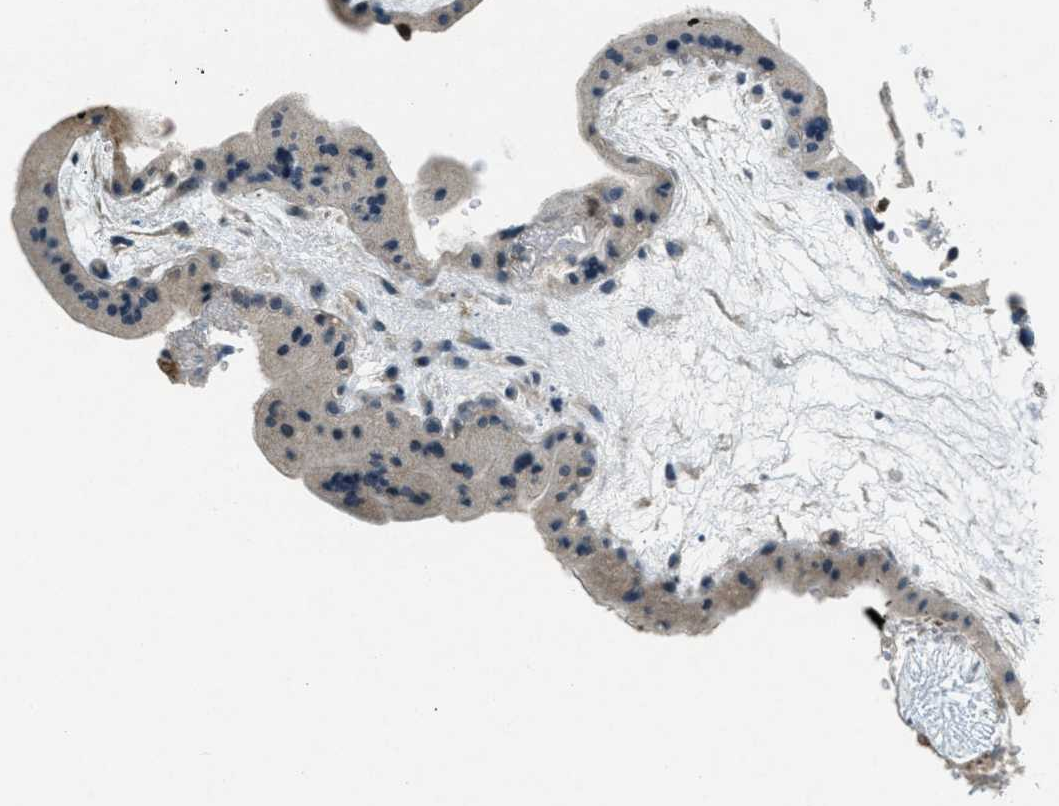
{"staining": {"intensity": "weak", "quantity": ">75%", "location": "cytoplasmic/membranous"}, "tissue": "placenta", "cell_type": "Decidual cells", "image_type": "normal", "snomed": [{"axis": "morphology", "description": "Normal tissue, NOS"}, {"axis": "topography", "description": "Placenta"}], "caption": "A low amount of weak cytoplasmic/membranous expression is appreciated in about >75% of decidual cells in normal placenta. (DAB IHC, brown staining for protein, blue staining for nuclei).", "gene": "RAB3D", "patient": {"sex": "female", "age": 35}}